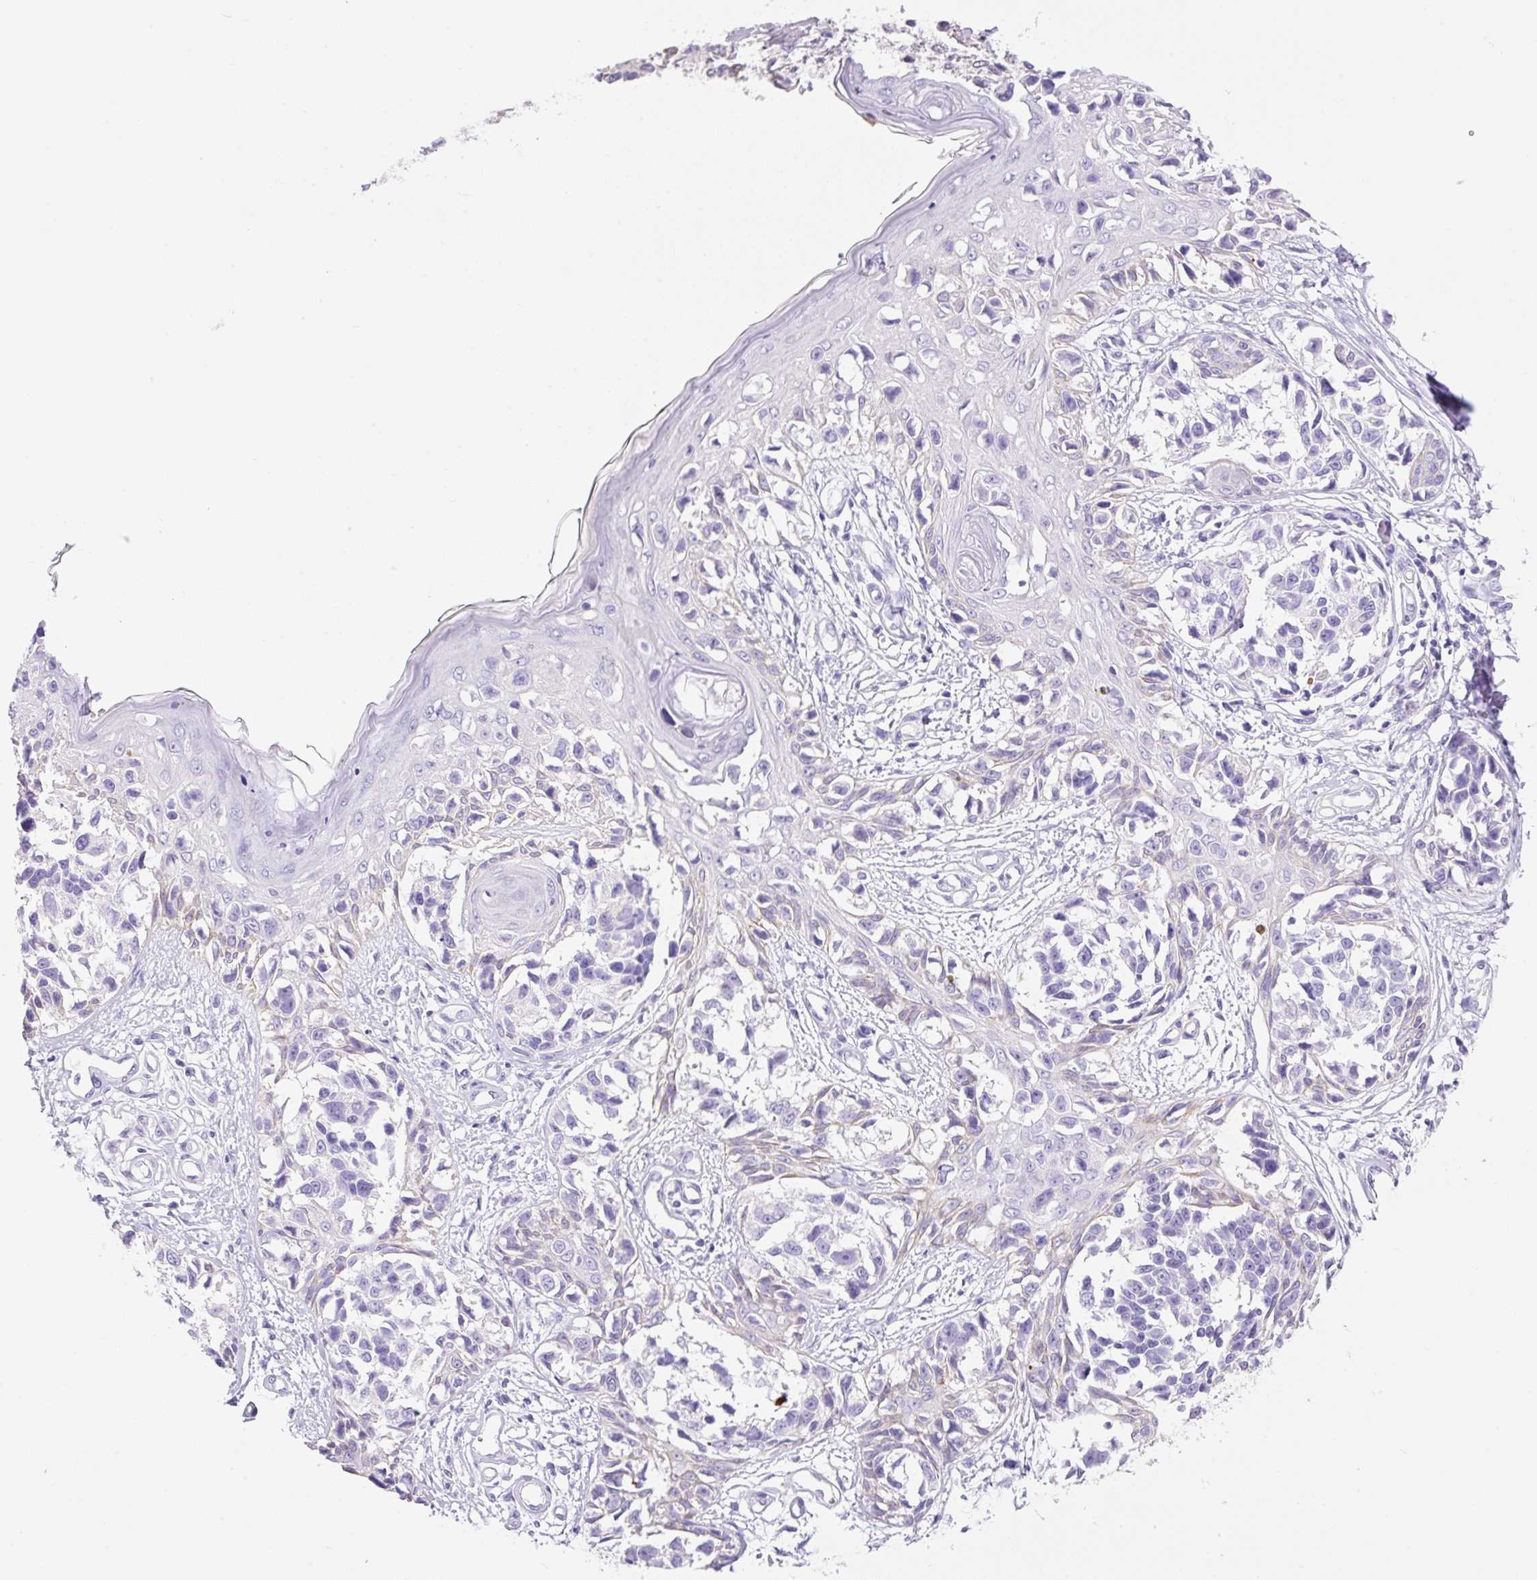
{"staining": {"intensity": "negative", "quantity": "none", "location": "none"}, "tissue": "melanoma", "cell_type": "Tumor cells", "image_type": "cancer", "snomed": [{"axis": "morphology", "description": "Malignant melanoma, NOS"}, {"axis": "topography", "description": "Skin"}], "caption": "Immunohistochemistry (IHC) of human melanoma reveals no staining in tumor cells.", "gene": "TDRD15", "patient": {"sex": "male", "age": 73}}